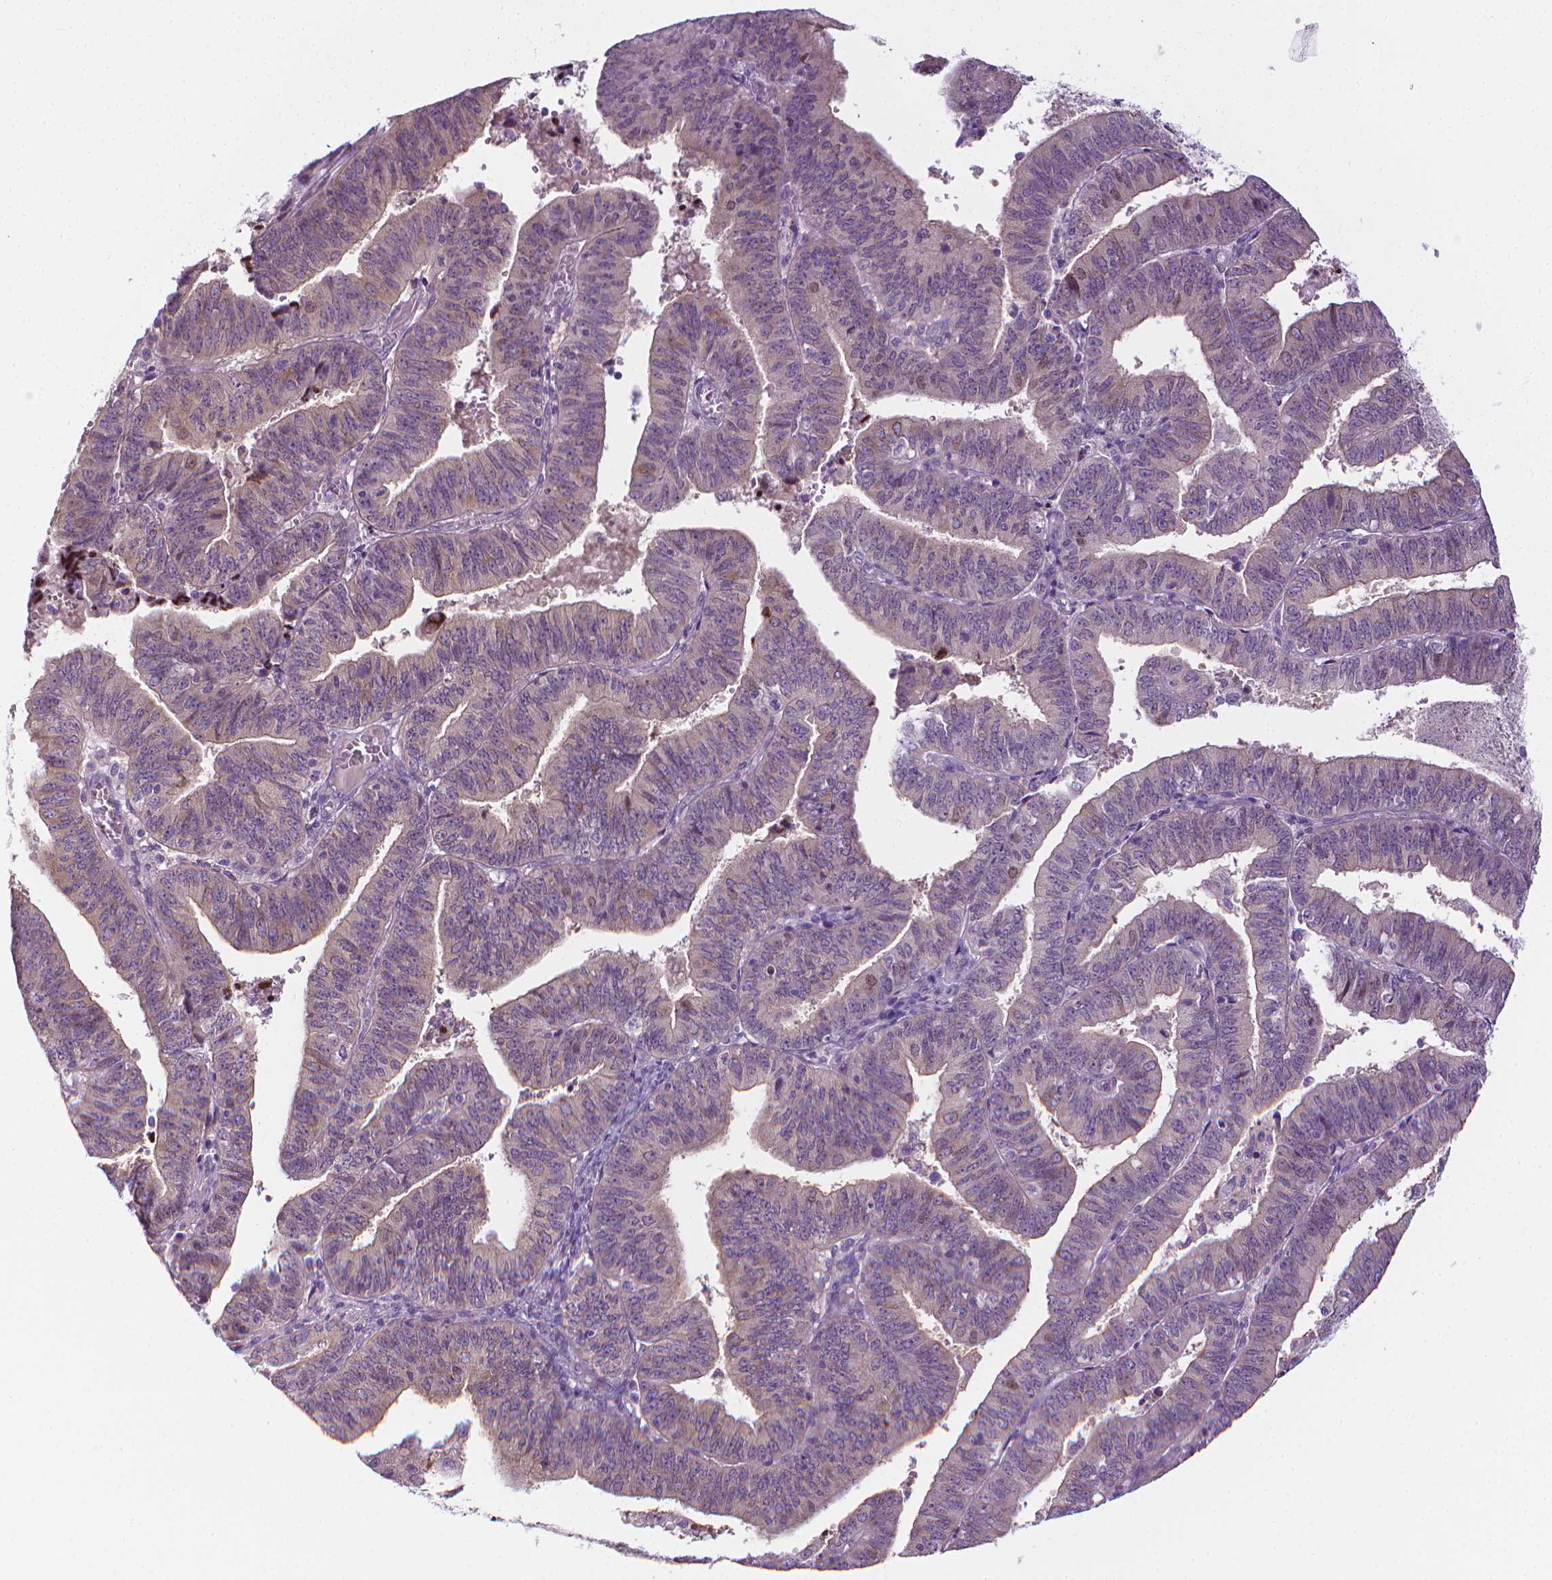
{"staining": {"intensity": "weak", "quantity": "<25%", "location": "cytoplasmic/membranous,nuclear"}, "tissue": "endometrial cancer", "cell_type": "Tumor cells", "image_type": "cancer", "snomed": [{"axis": "morphology", "description": "Adenocarcinoma, NOS"}, {"axis": "topography", "description": "Endometrium"}], "caption": "Human endometrial cancer stained for a protein using IHC shows no staining in tumor cells.", "gene": "MCOLN3", "patient": {"sex": "female", "age": 82}}